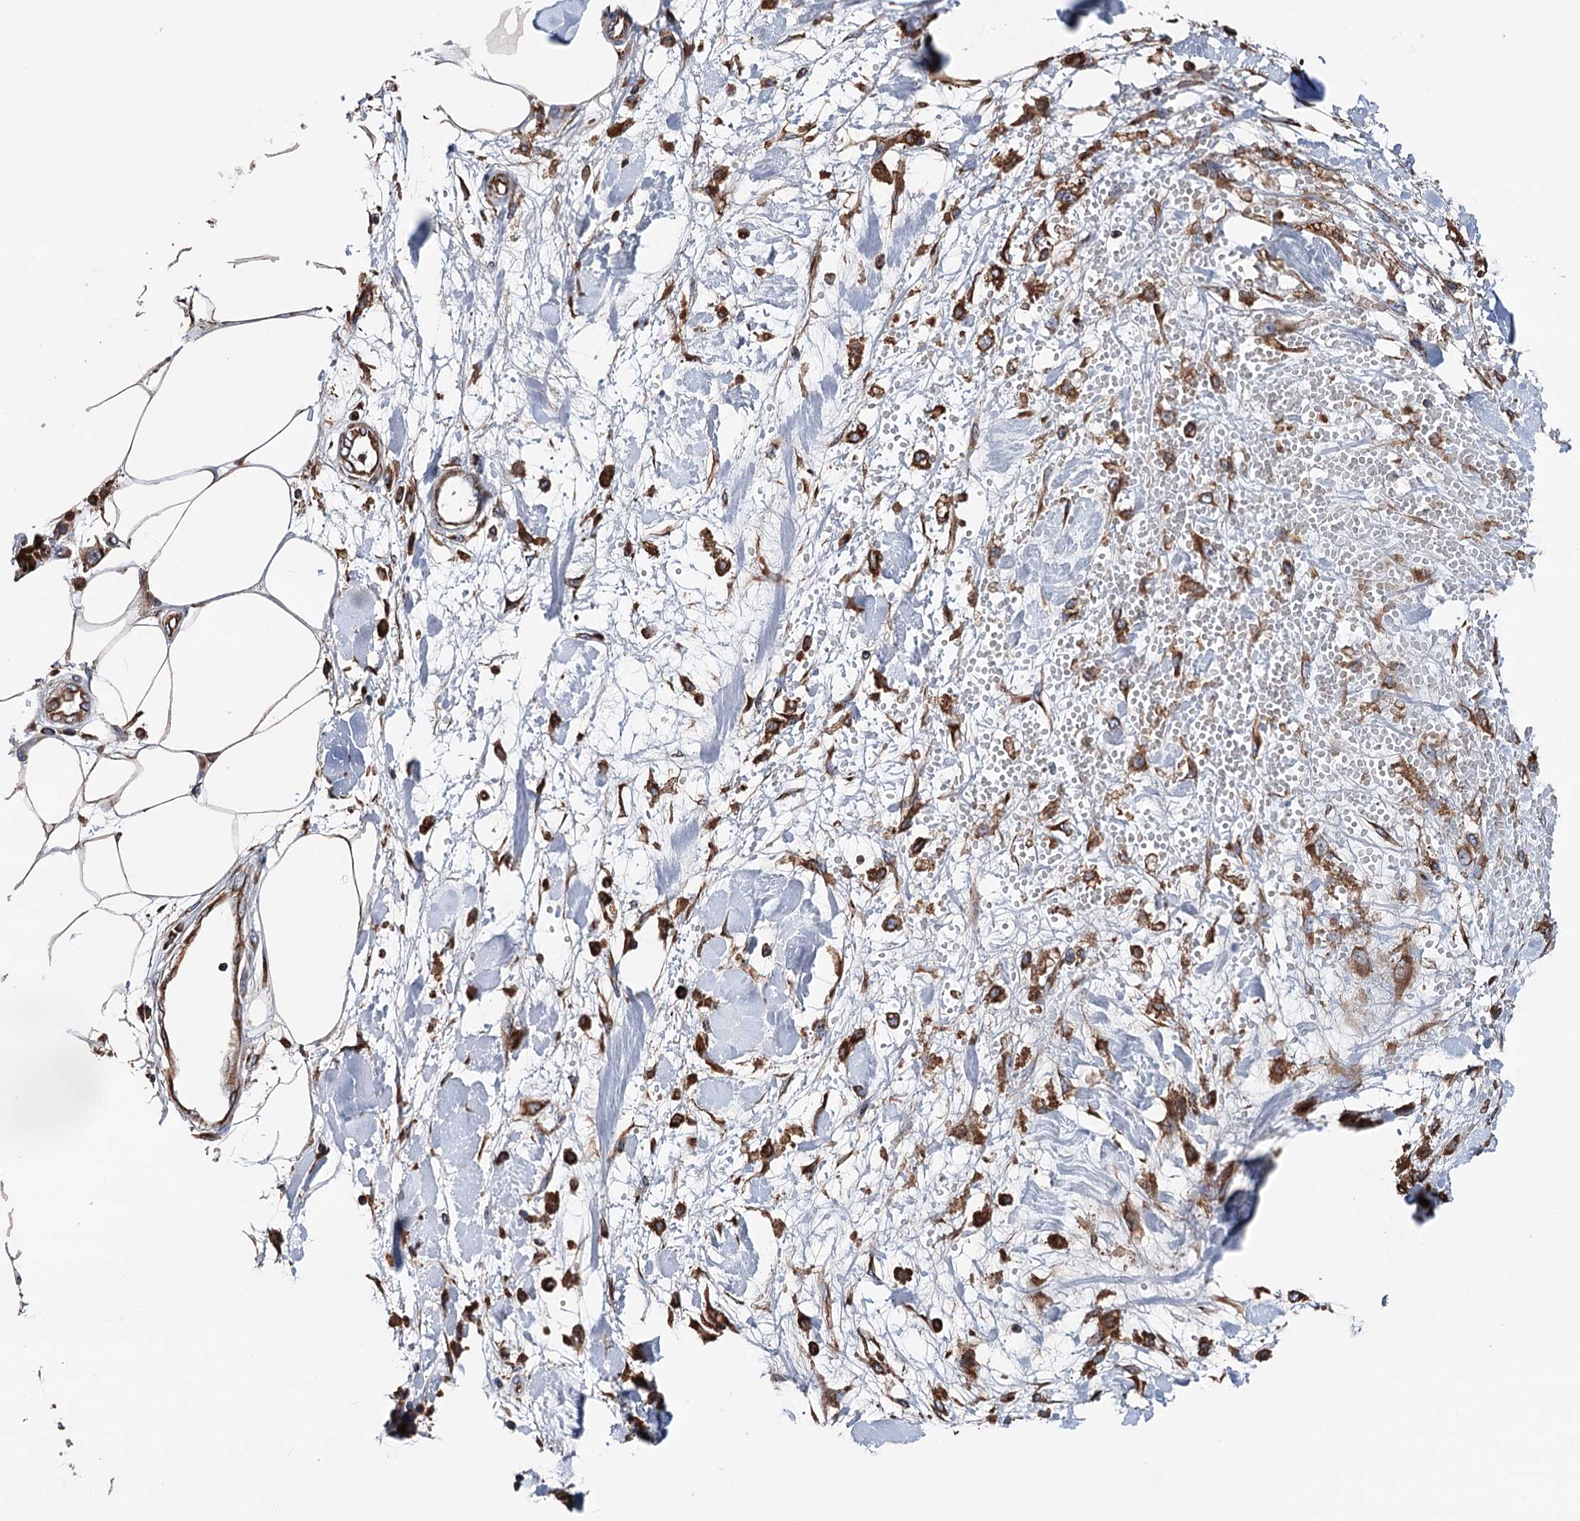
{"staining": {"intensity": "strong", "quantity": ">75%", "location": "cytoplasmic/membranous"}, "tissue": "melanoma", "cell_type": "Tumor cells", "image_type": "cancer", "snomed": [{"axis": "morphology", "description": "Malignant melanoma, Metastatic site"}, {"axis": "topography", "description": "Soft tissue"}], "caption": "DAB immunohistochemical staining of human melanoma demonstrates strong cytoplasmic/membranous protein expression in about >75% of tumor cells. (Stains: DAB in brown, nuclei in blue, Microscopy: brightfield microscopy at high magnification).", "gene": "ERP29", "patient": {"sex": "male", "age": 41}}